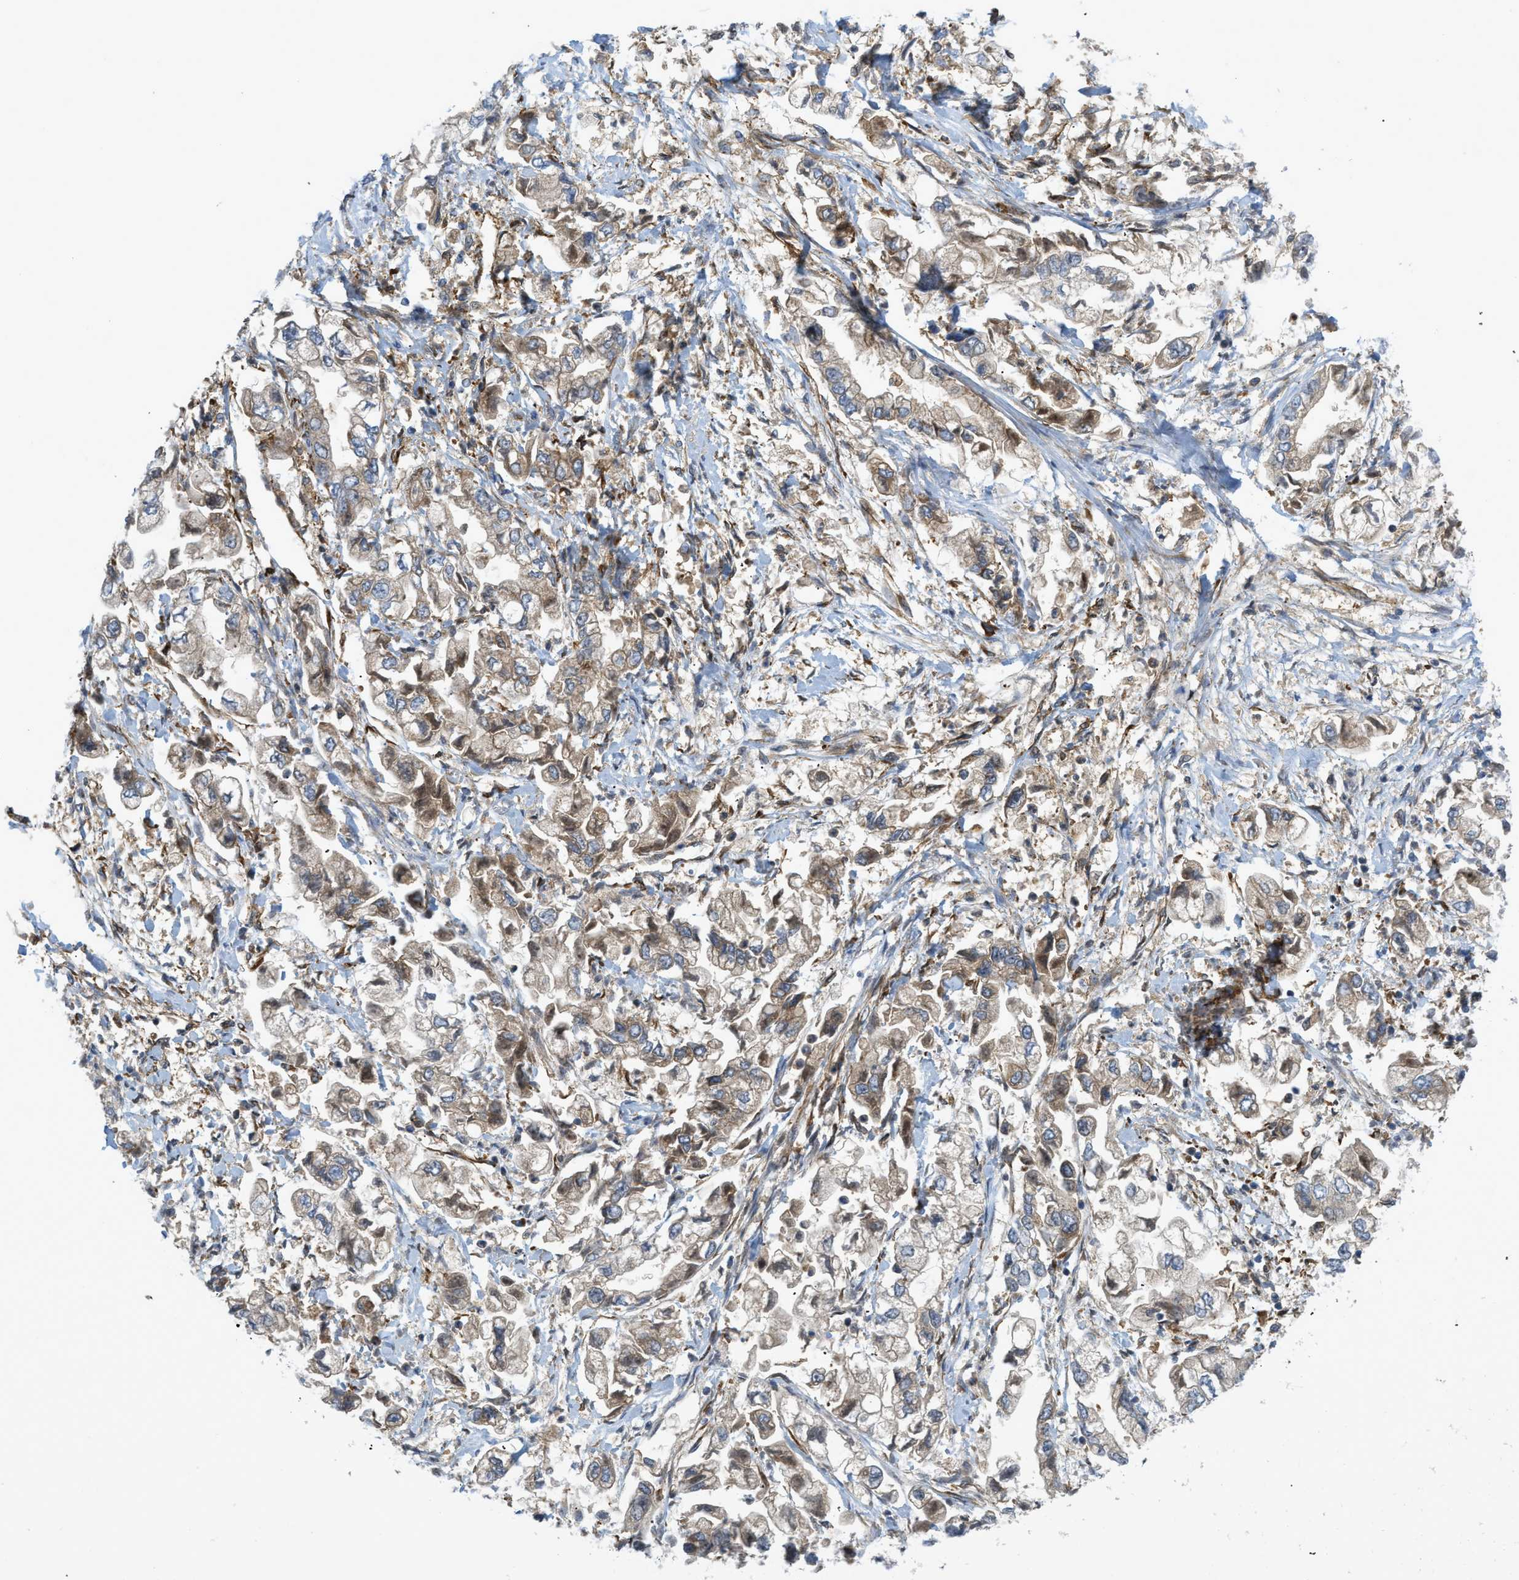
{"staining": {"intensity": "moderate", "quantity": "25%-75%", "location": "cytoplasmic/membranous"}, "tissue": "stomach cancer", "cell_type": "Tumor cells", "image_type": "cancer", "snomed": [{"axis": "morphology", "description": "Normal tissue, NOS"}, {"axis": "morphology", "description": "Adenocarcinoma, NOS"}, {"axis": "topography", "description": "Stomach"}], "caption": "Stomach adenocarcinoma stained with DAB (3,3'-diaminobenzidine) immunohistochemistry (IHC) shows medium levels of moderate cytoplasmic/membranous staining in about 25%-75% of tumor cells.", "gene": "PICALM", "patient": {"sex": "male", "age": 62}}